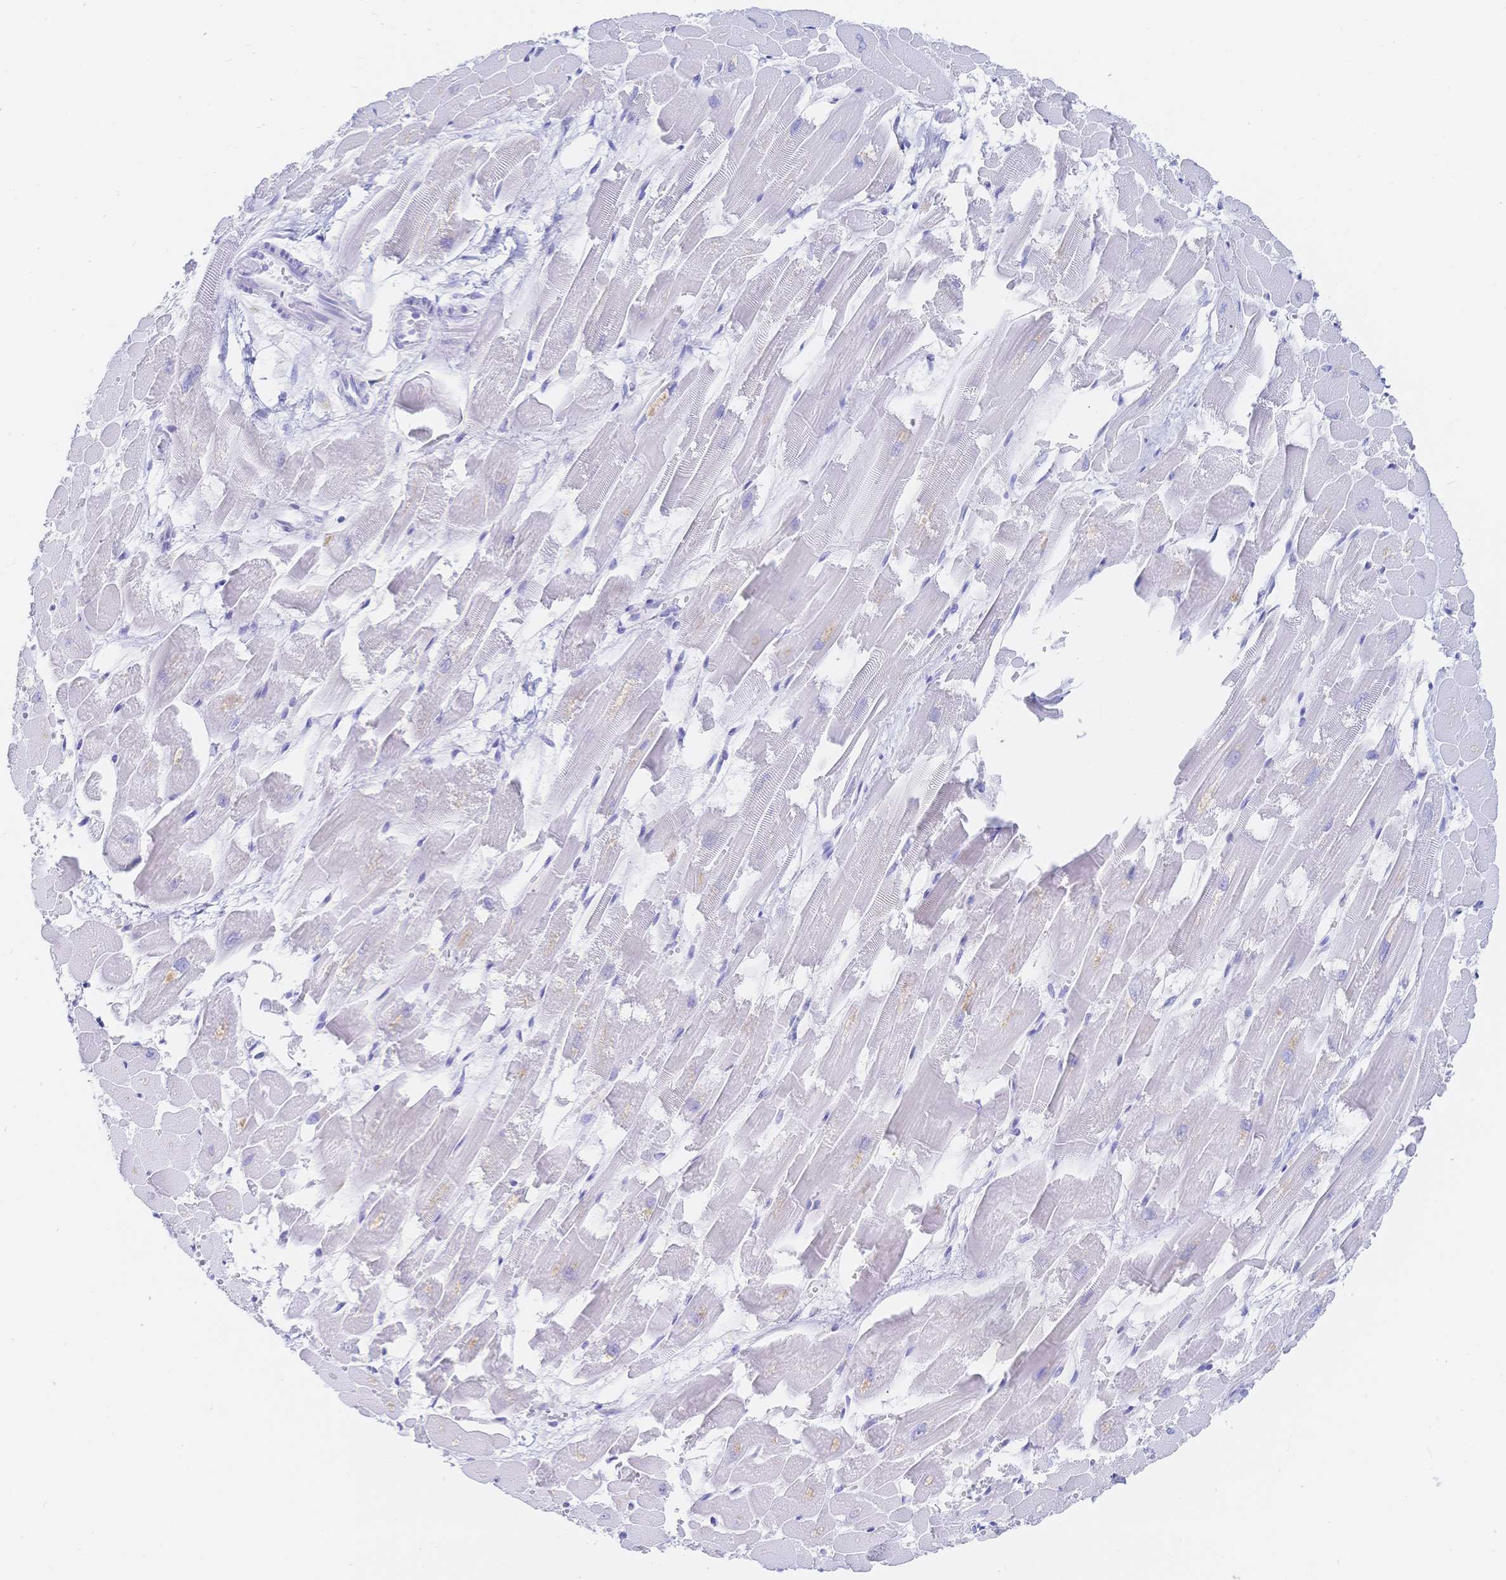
{"staining": {"intensity": "negative", "quantity": "none", "location": "none"}, "tissue": "heart muscle", "cell_type": "Cardiomyocytes", "image_type": "normal", "snomed": [{"axis": "morphology", "description": "Normal tissue, NOS"}, {"axis": "topography", "description": "Heart"}], "caption": "The image displays no significant staining in cardiomyocytes of heart muscle.", "gene": "RRM1", "patient": {"sex": "female", "age": 52}}